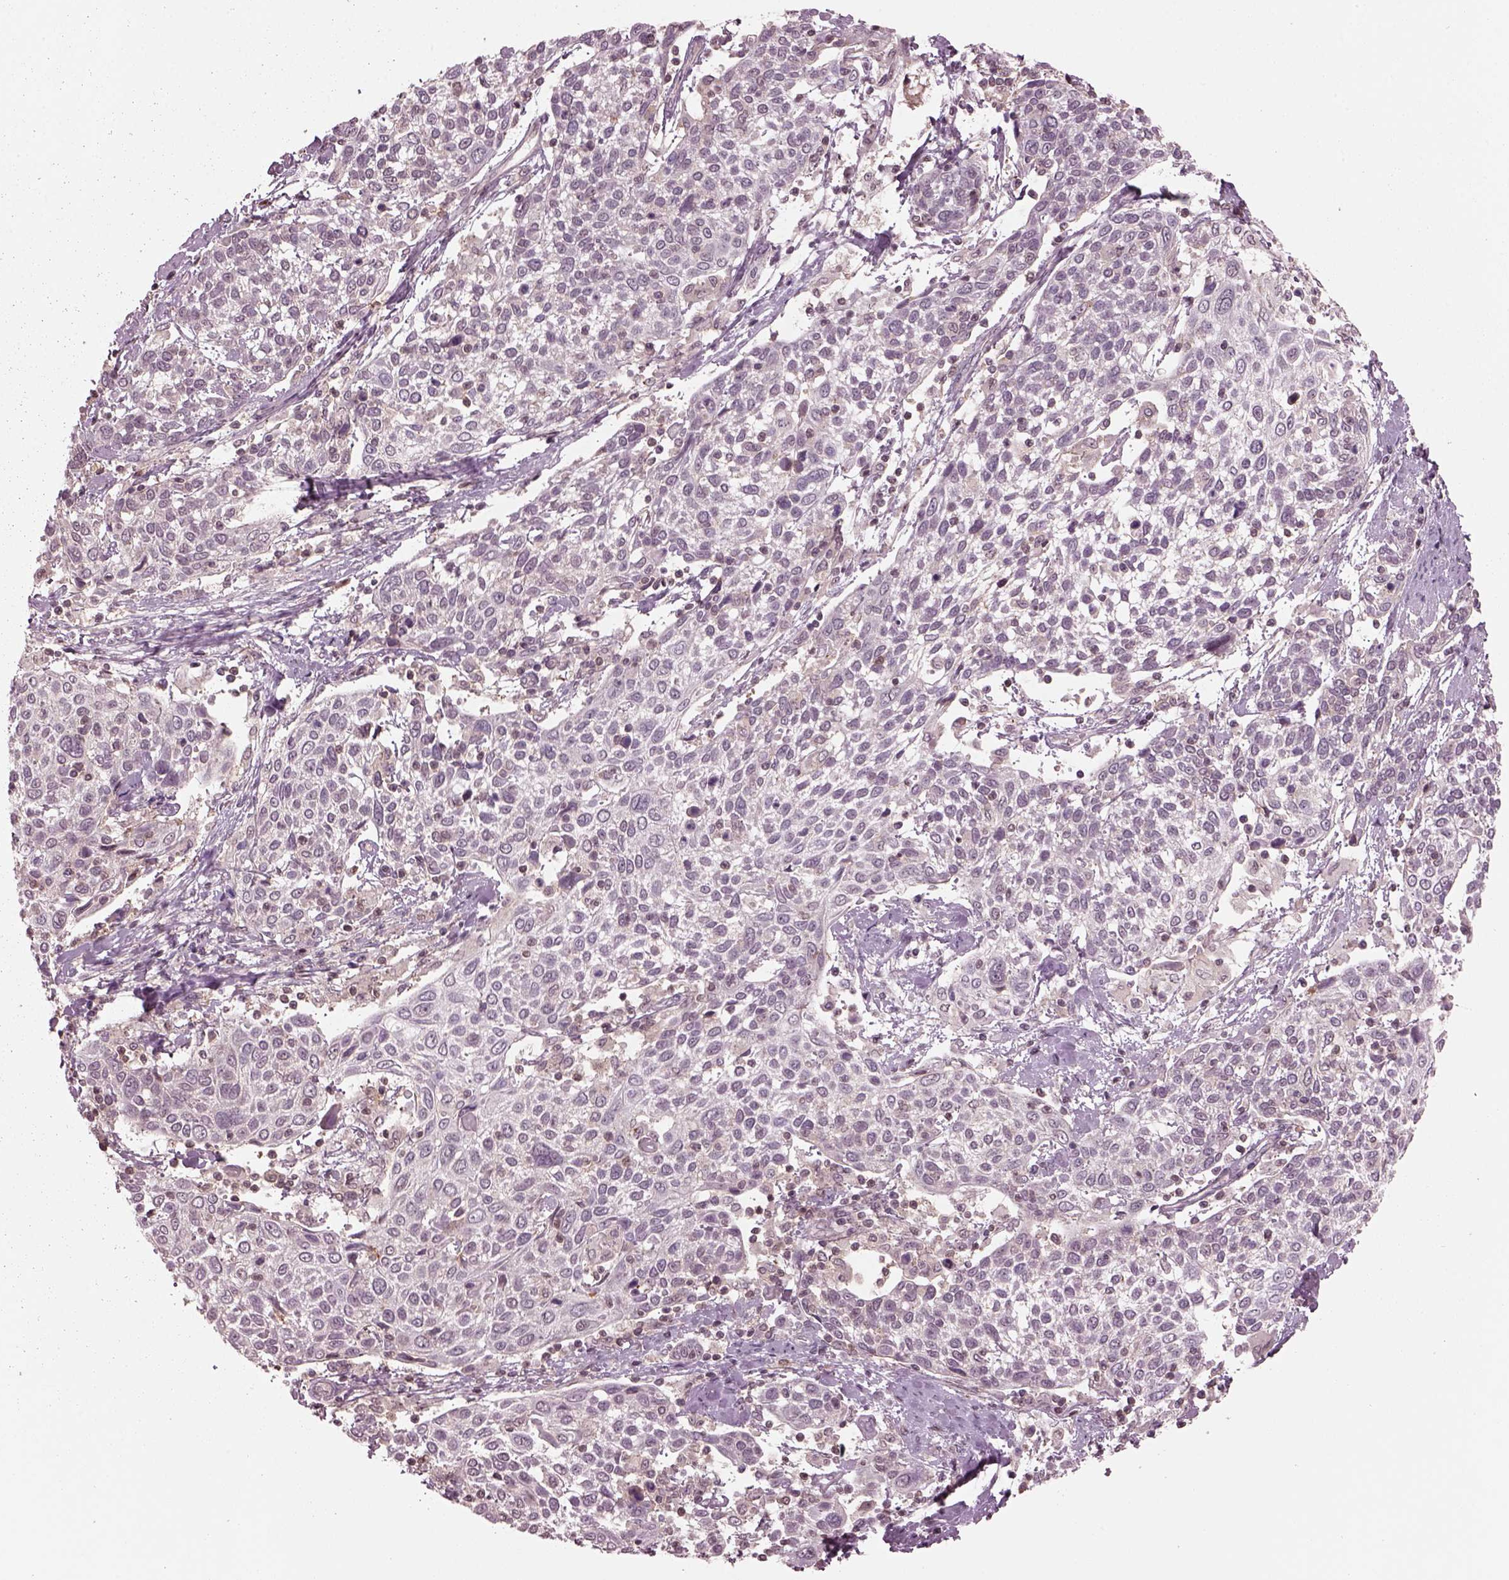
{"staining": {"intensity": "negative", "quantity": "none", "location": "none"}, "tissue": "cervical cancer", "cell_type": "Tumor cells", "image_type": "cancer", "snomed": [{"axis": "morphology", "description": "Squamous cell carcinoma, NOS"}, {"axis": "topography", "description": "Cervix"}], "caption": "A histopathology image of cervical cancer stained for a protein shows no brown staining in tumor cells. (Brightfield microscopy of DAB IHC at high magnification).", "gene": "SRI", "patient": {"sex": "female", "age": 61}}